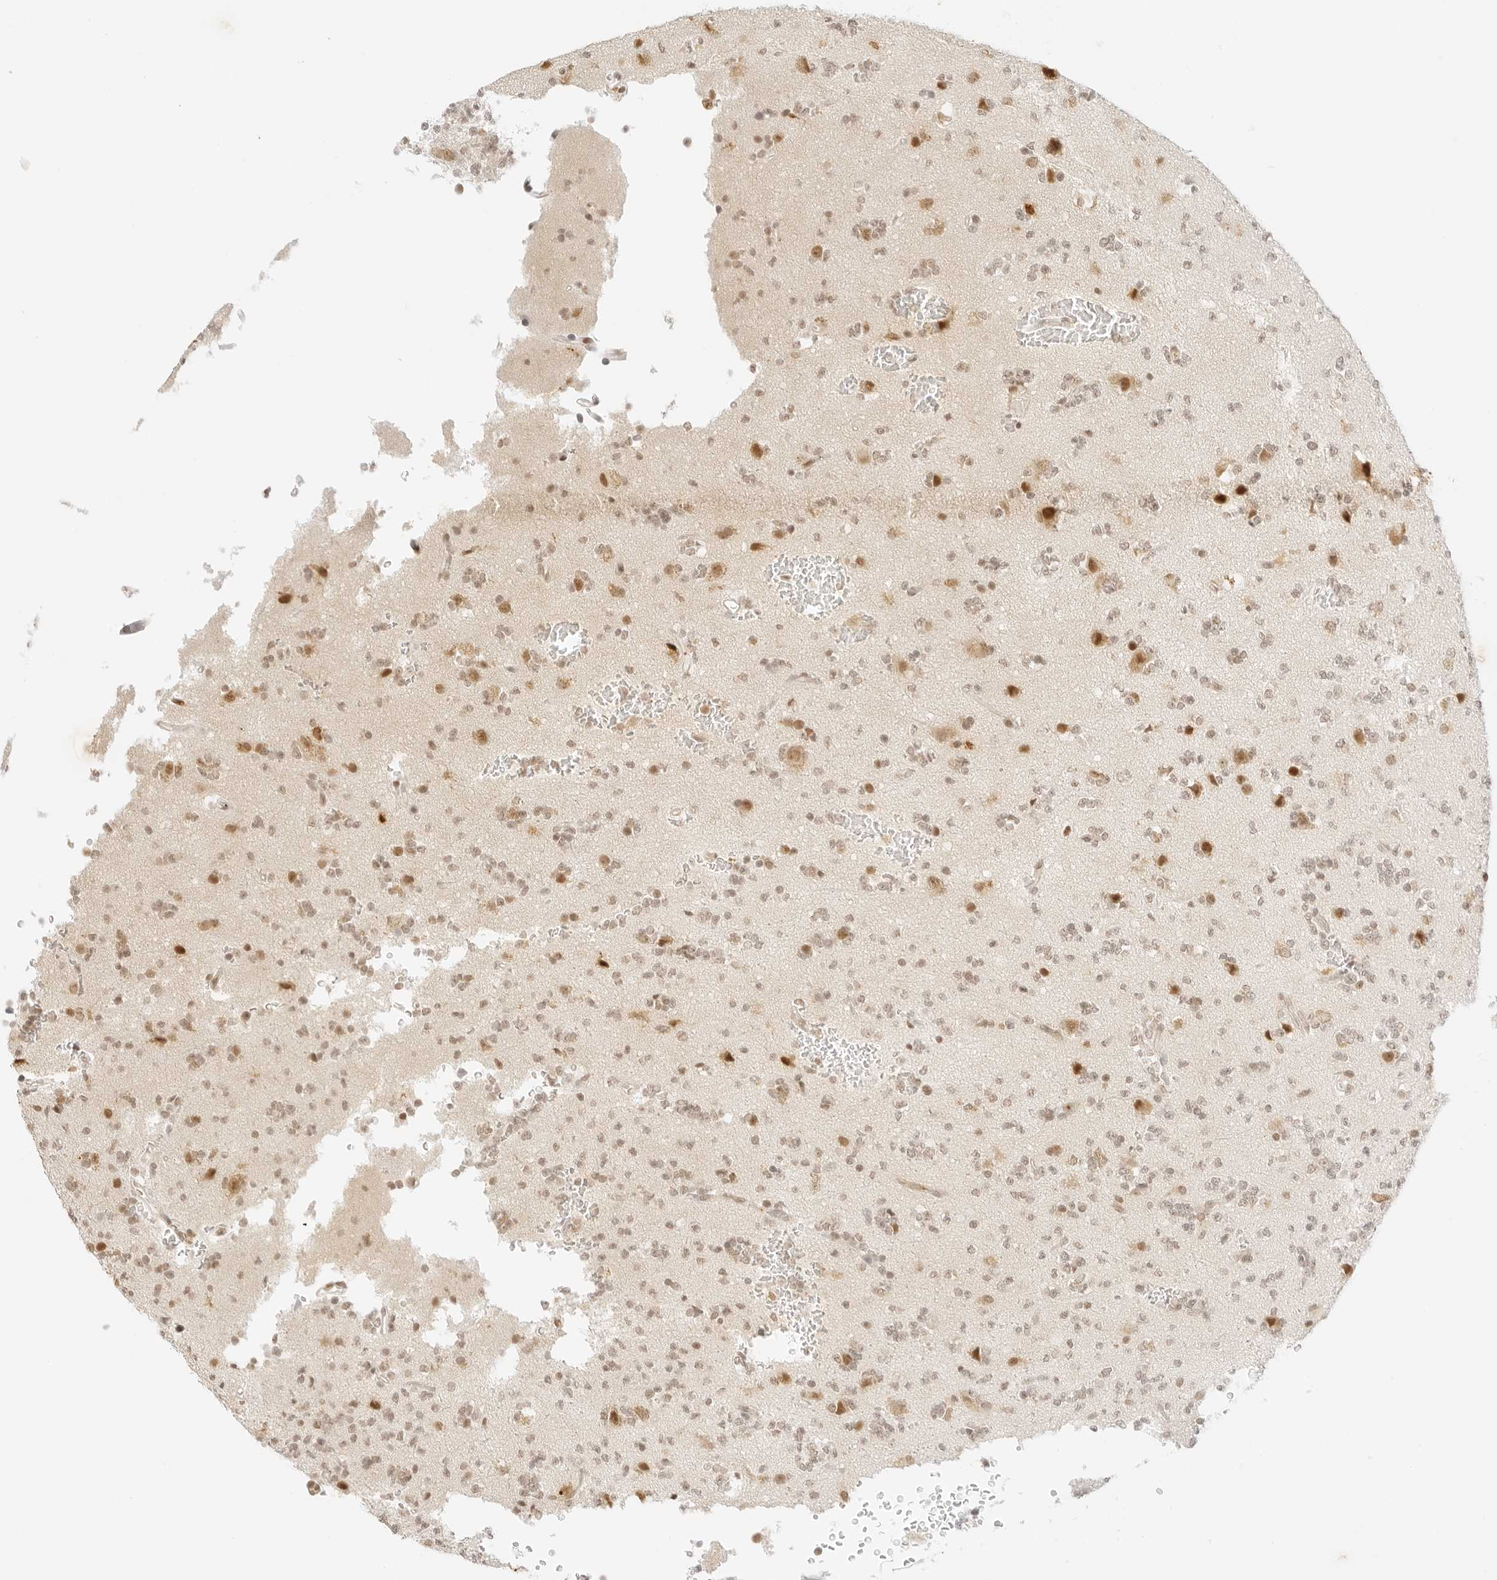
{"staining": {"intensity": "moderate", "quantity": "<25%", "location": "nuclear"}, "tissue": "glioma", "cell_type": "Tumor cells", "image_type": "cancer", "snomed": [{"axis": "morphology", "description": "Glioma, malignant, High grade"}, {"axis": "topography", "description": "Brain"}], "caption": "IHC (DAB) staining of human glioma displays moderate nuclear protein positivity in about <25% of tumor cells.", "gene": "GNAS", "patient": {"sex": "female", "age": 62}}